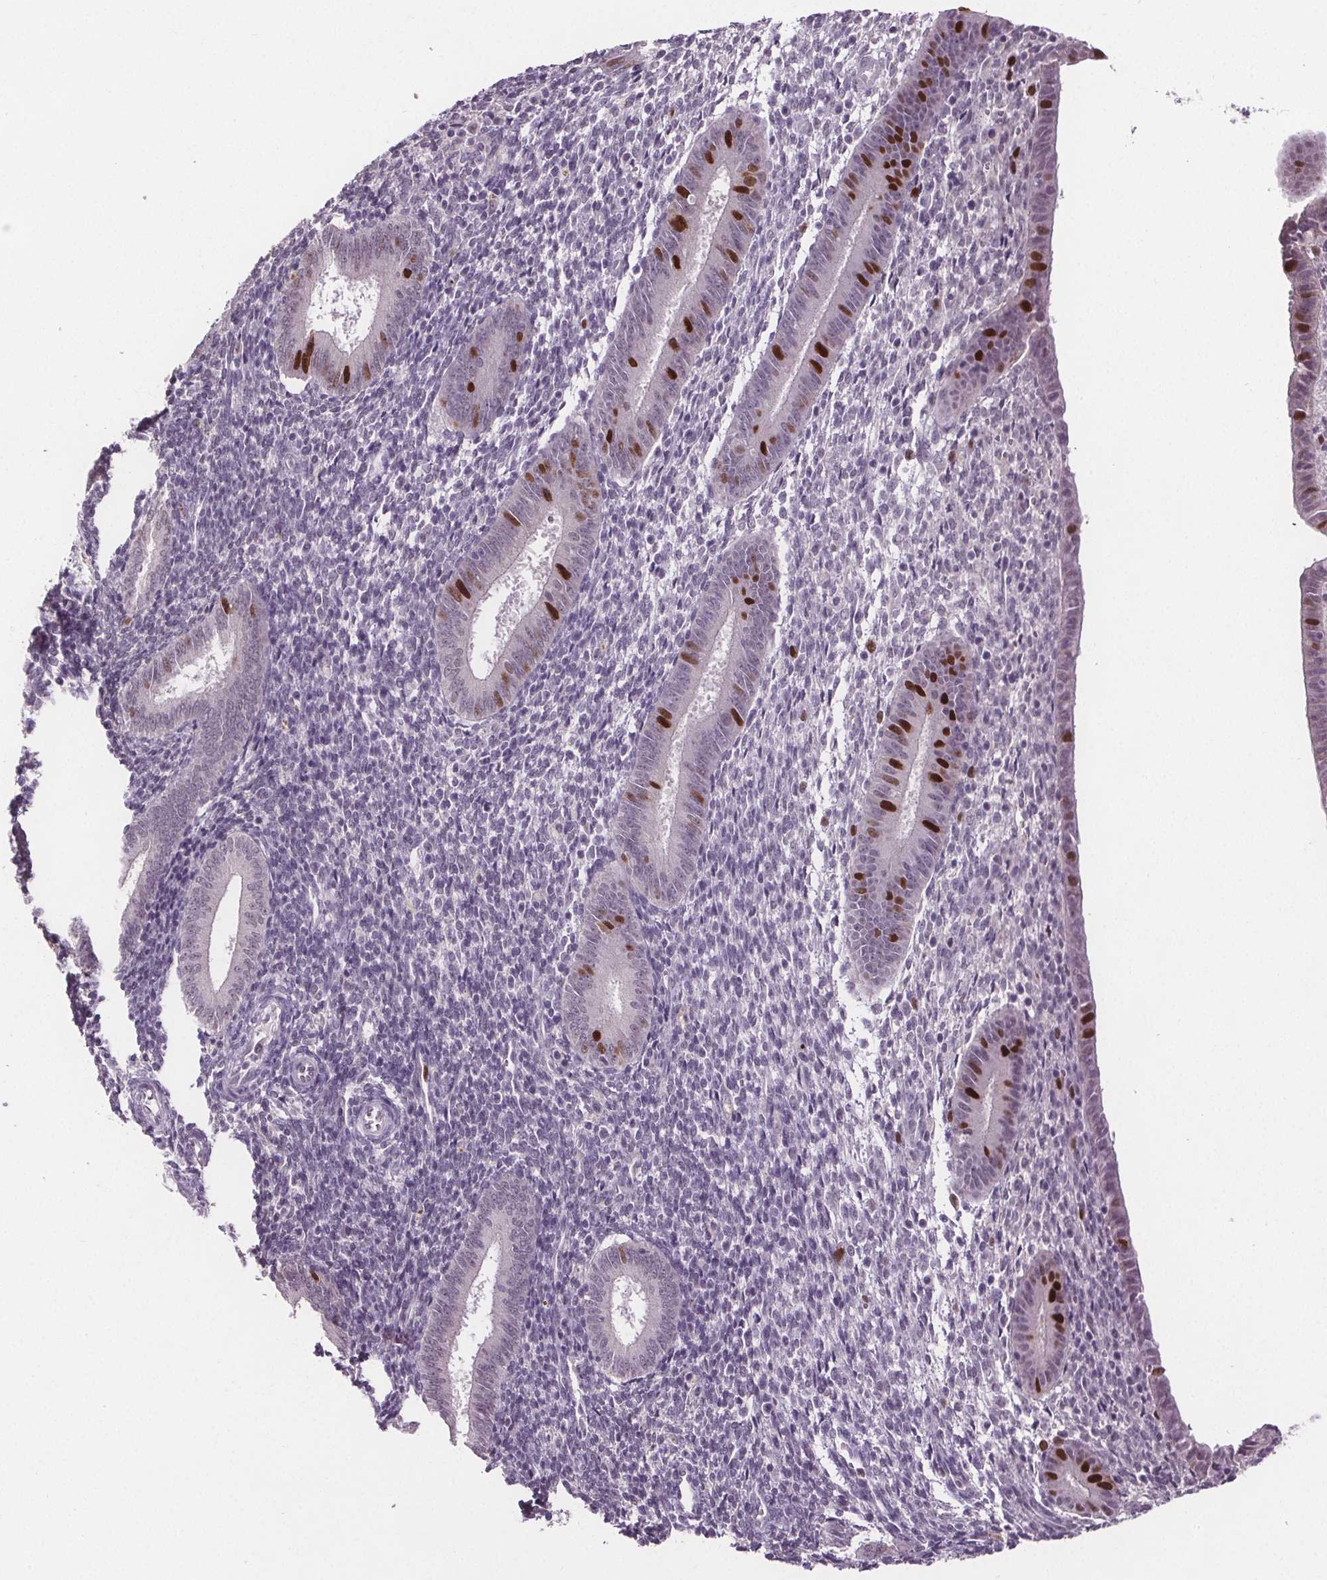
{"staining": {"intensity": "negative", "quantity": "none", "location": "none"}, "tissue": "endometrium", "cell_type": "Cells in endometrial stroma", "image_type": "normal", "snomed": [{"axis": "morphology", "description": "Normal tissue, NOS"}, {"axis": "topography", "description": "Endometrium"}], "caption": "Immunohistochemistry (IHC) of unremarkable human endometrium demonstrates no staining in cells in endometrial stroma. (DAB (3,3'-diaminobenzidine) immunohistochemistry visualized using brightfield microscopy, high magnification).", "gene": "CENPF", "patient": {"sex": "female", "age": 25}}